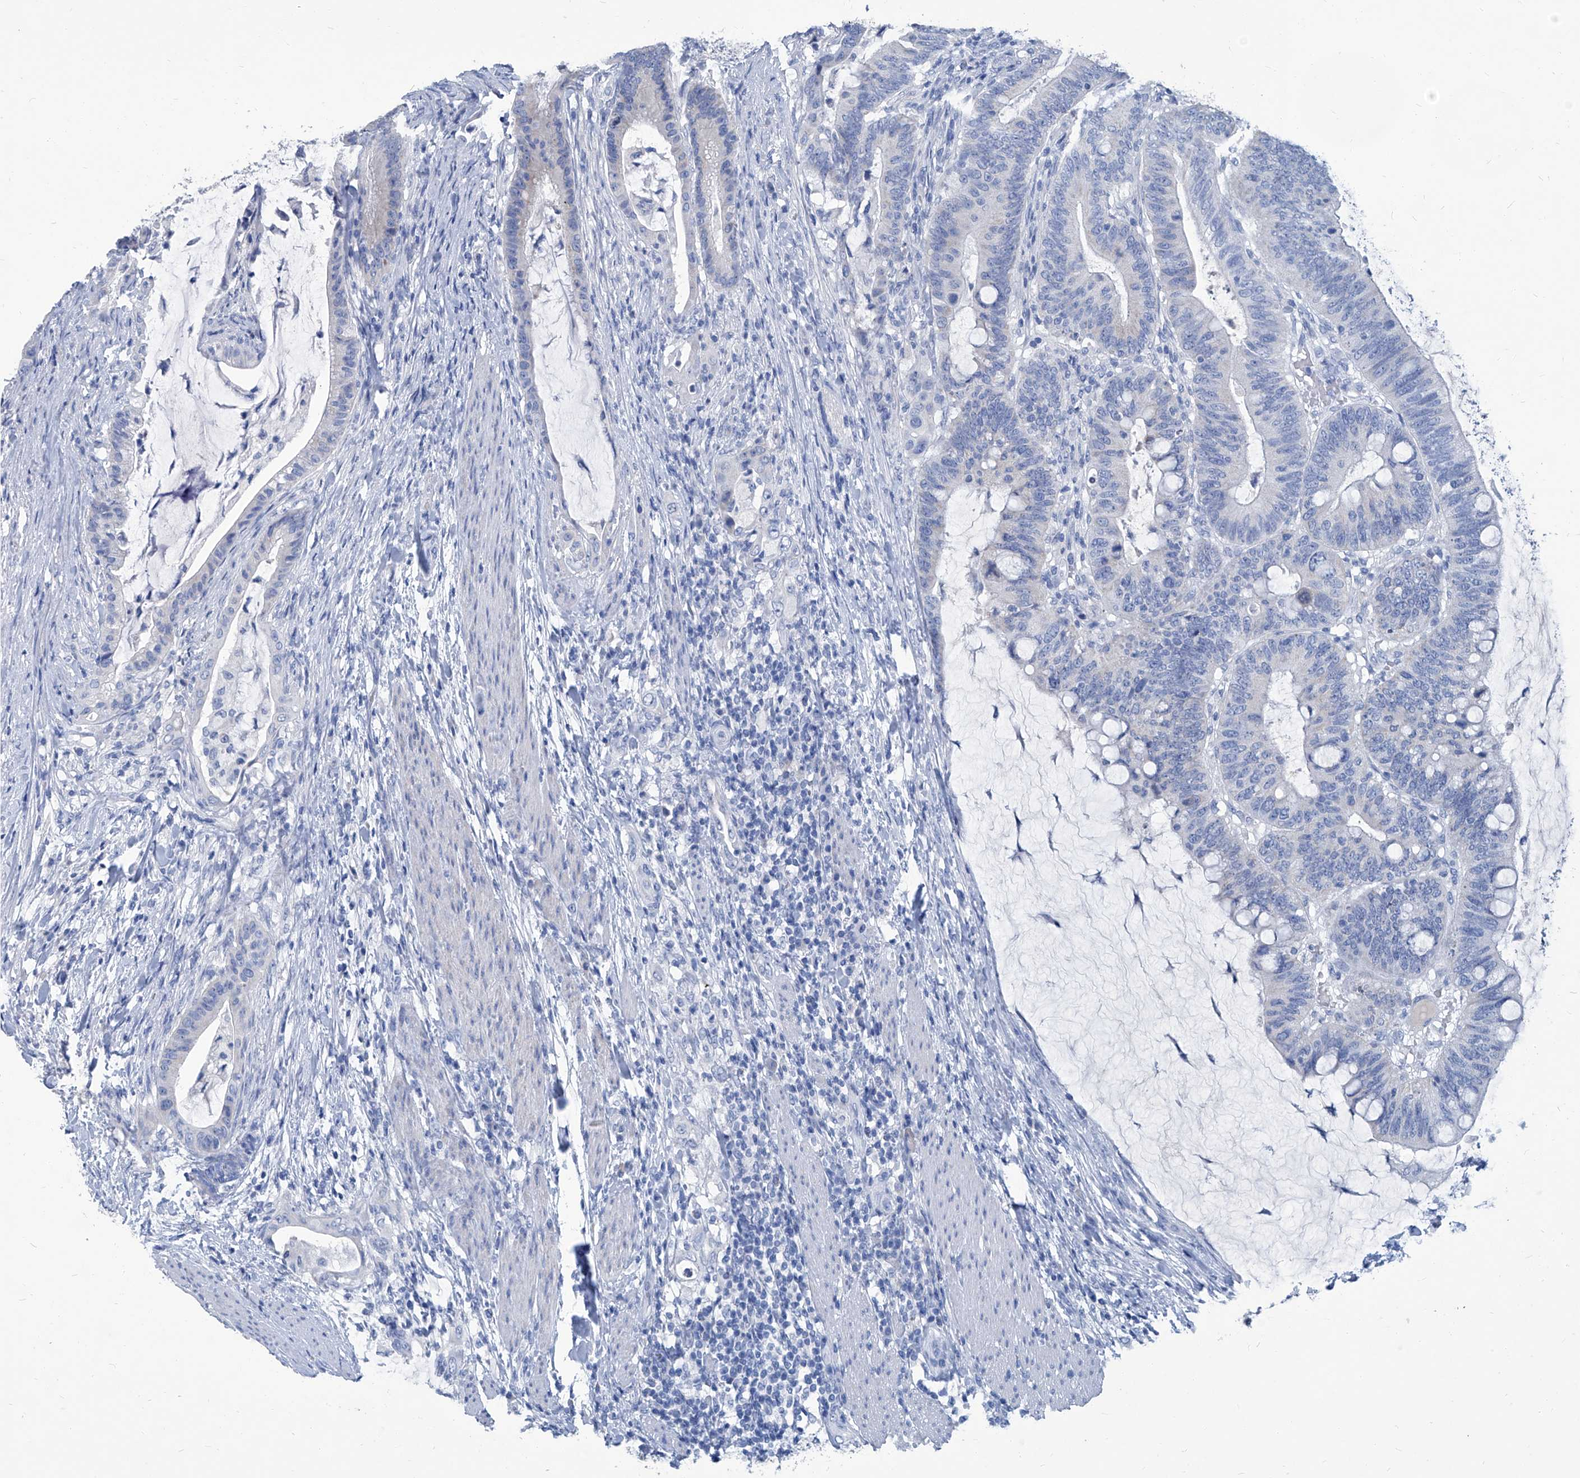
{"staining": {"intensity": "negative", "quantity": "none", "location": "none"}, "tissue": "colorectal cancer", "cell_type": "Tumor cells", "image_type": "cancer", "snomed": [{"axis": "morphology", "description": "Adenocarcinoma, NOS"}, {"axis": "topography", "description": "Colon"}], "caption": "Protein analysis of colorectal cancer (adenocarcinoma) reveals no significant positivity in tumor cells.", "gene": "MTARC1", "patient": {"sex": "female", "age": 66}}